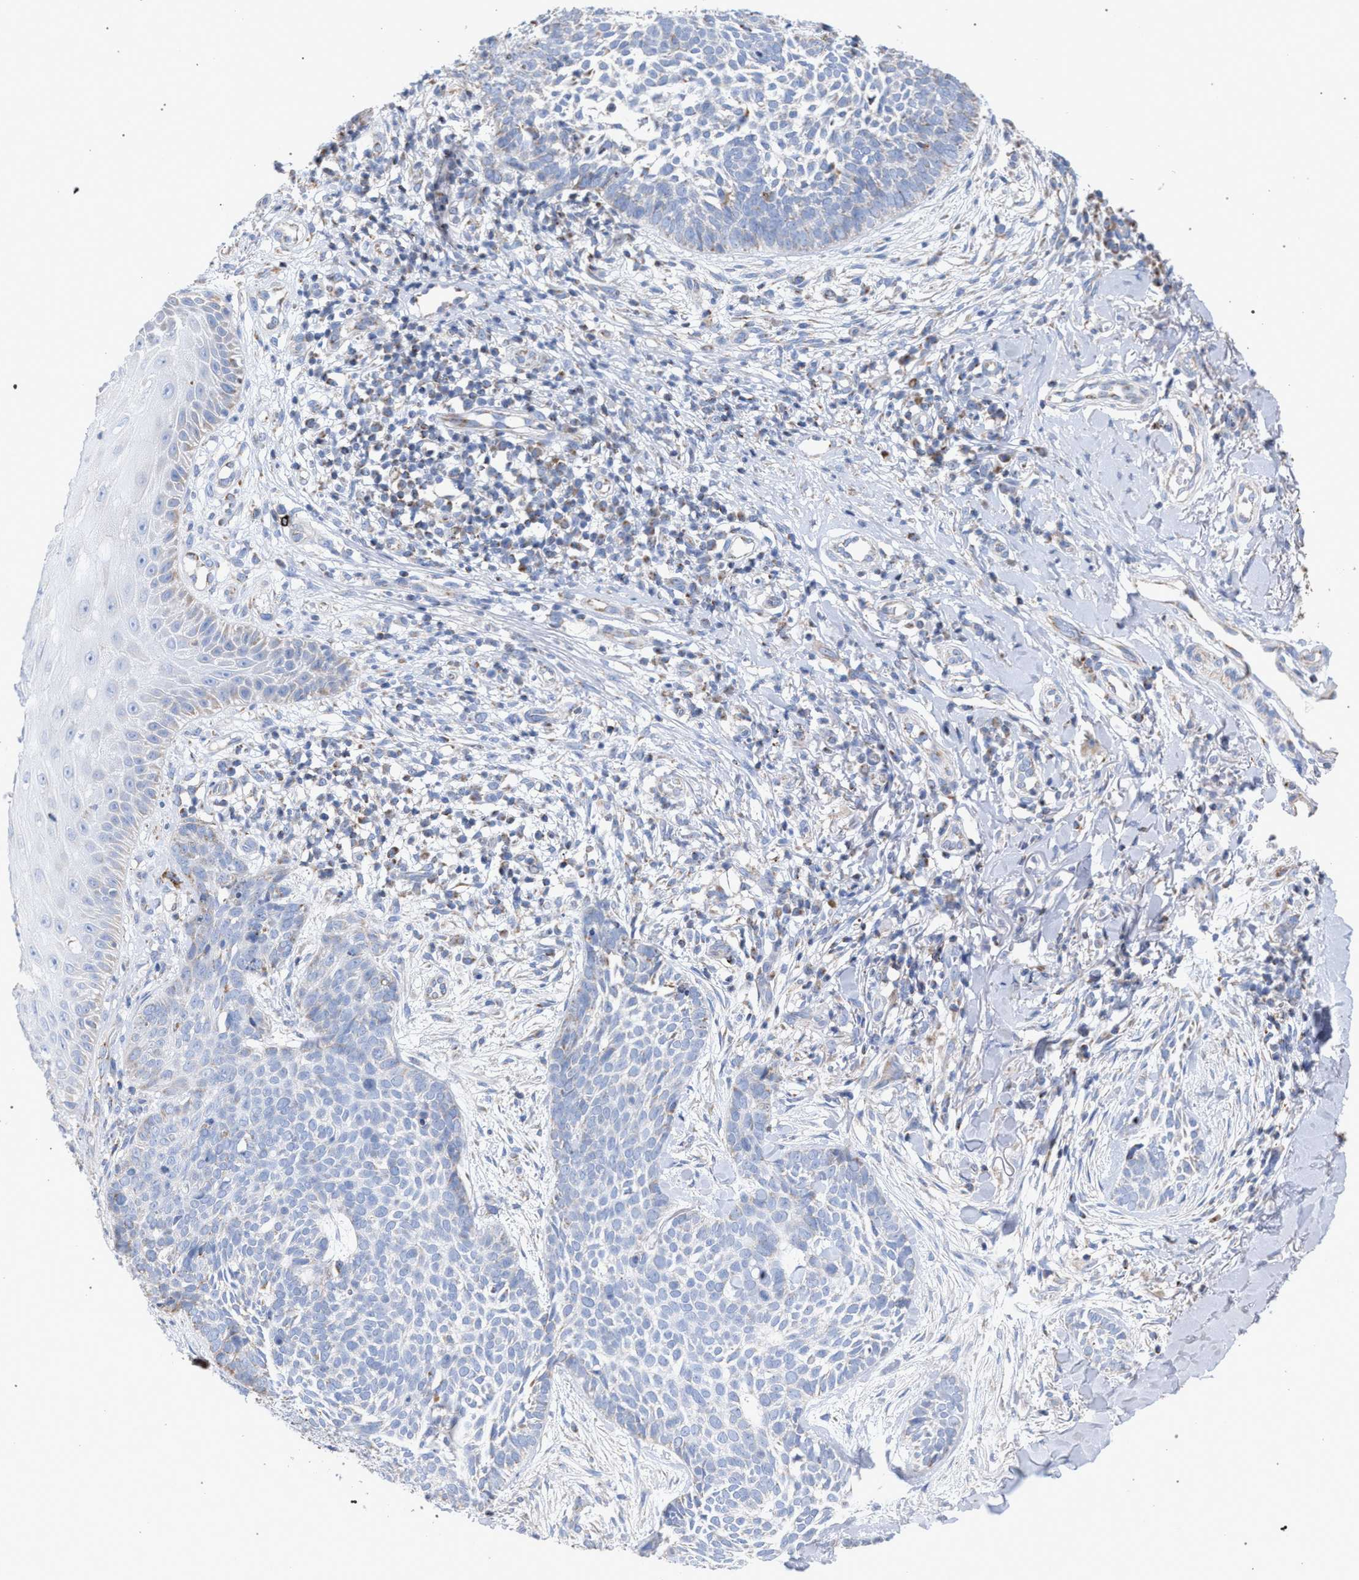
{"staining": {"intensity": "negative", "quantity": "none", "location": "none"}, "tissue": "skin cancer", "cell_type": "Tumor cells", "image_type": "cancer", "snomed": [{"axis": "morphology", "description": "Normal tissue, NOS"}, {"axis": "morphology", "description": "Basal cell carcinoma"}, {"axis": "topography", "description": "Skin"}], "caption": "Tumor cells show no significant positivity in basal cell carcinoma (skin).", "gene": "ECI2", "patient": {"sex": "male", "age": 67}}